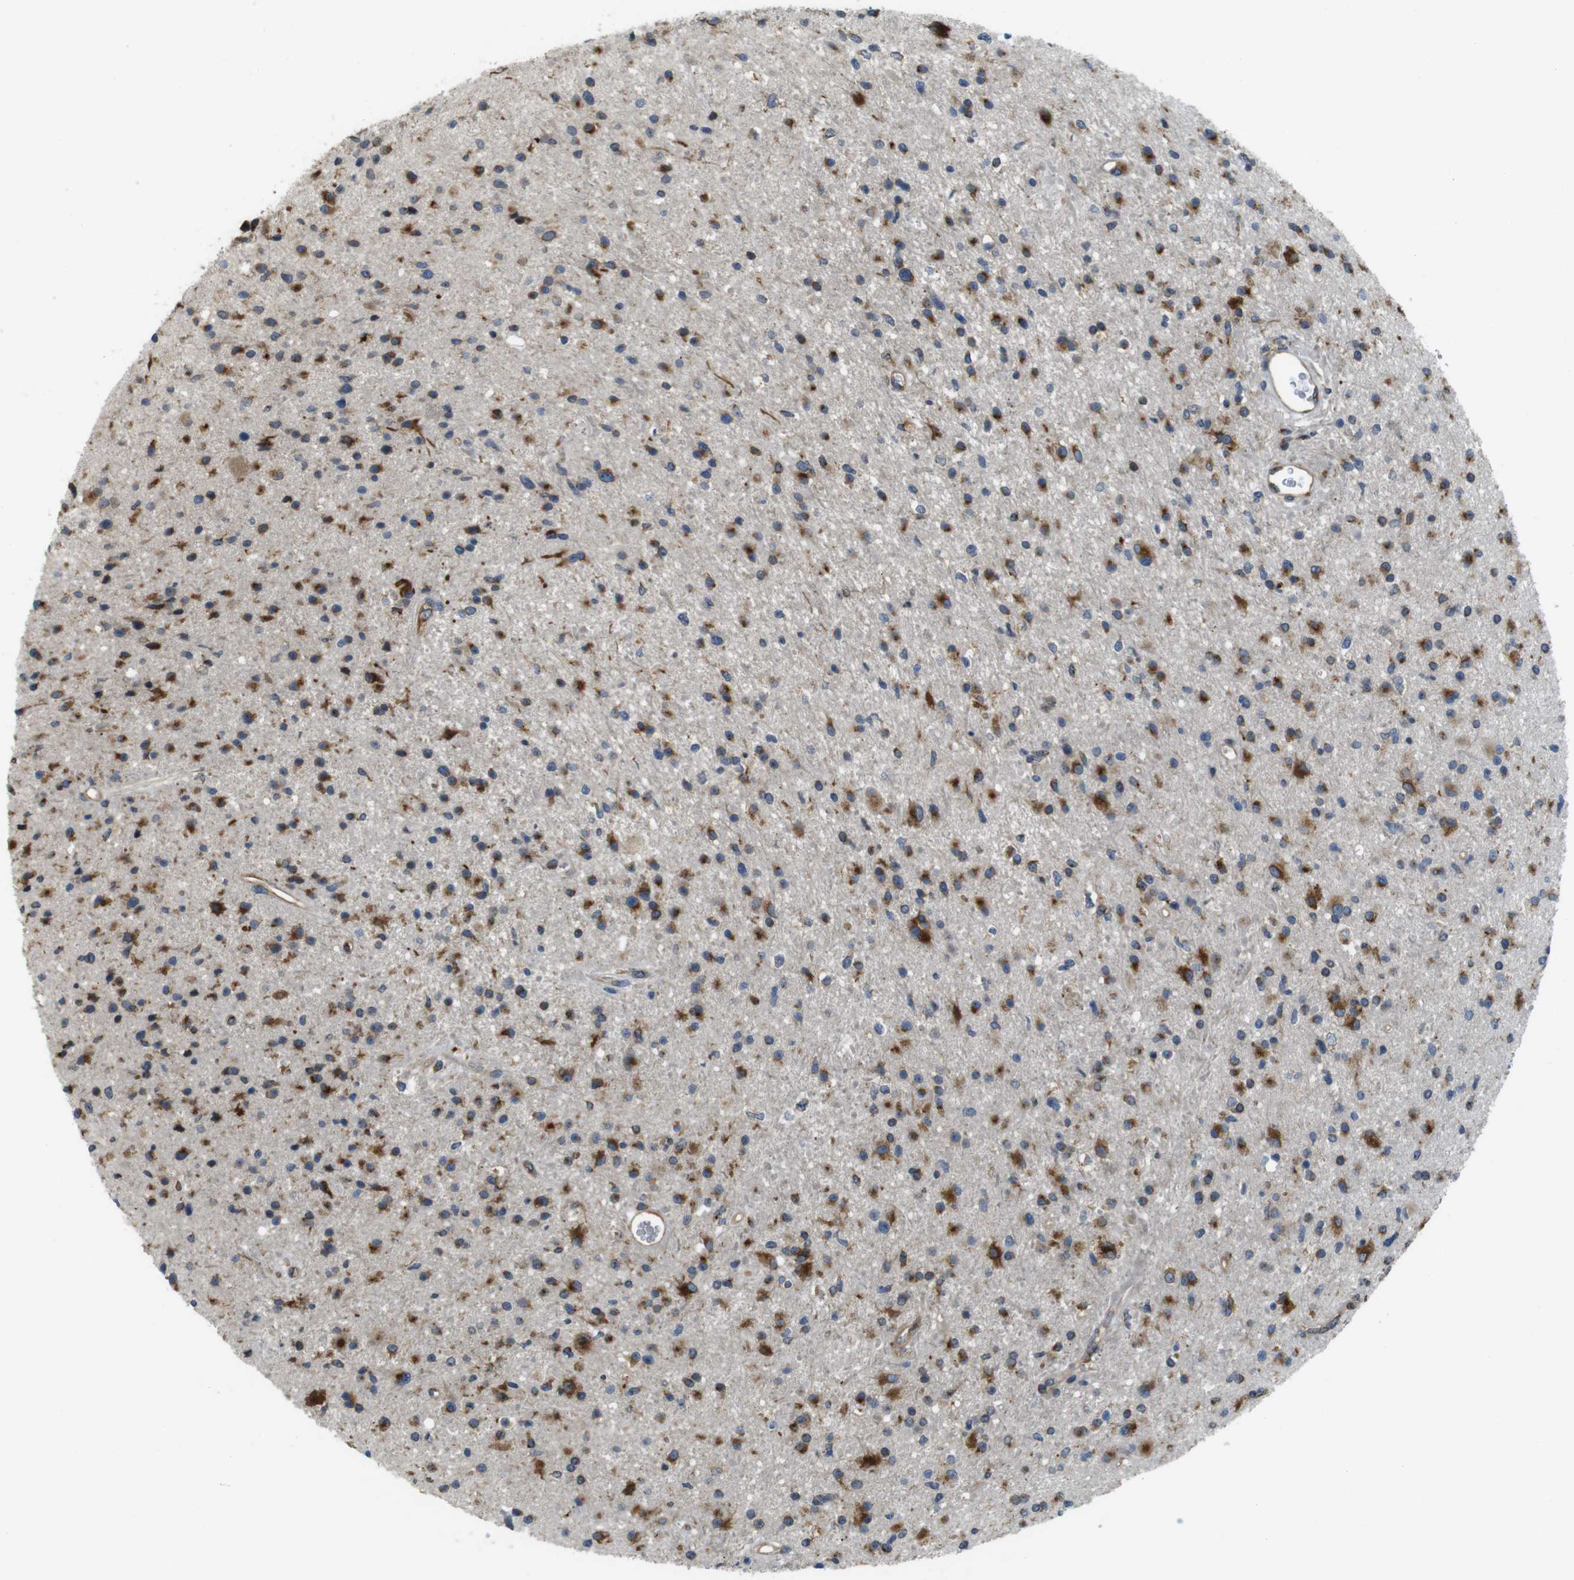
{"staining": {"intensity": "moderate", "quantity": "25%-75%", "location": "cytoplasmic/membranous"}, "tissue": "glioma", "cell_type": "Tumor cells", "image_type": "cancer", "snomed": [{"axis": "morphology", "description": "Glioma, malignant, High grade"}, {"axis": "topography", "description": "Brain"}], "caption": "Tumor cells demonstrate moderate cytoplasmic/membranous positivity in approximately 25%-75% of cells in malignant glioma (high-grade).", "gene": "TMEM143", "patient": {"sex": "male", "age": 33}}